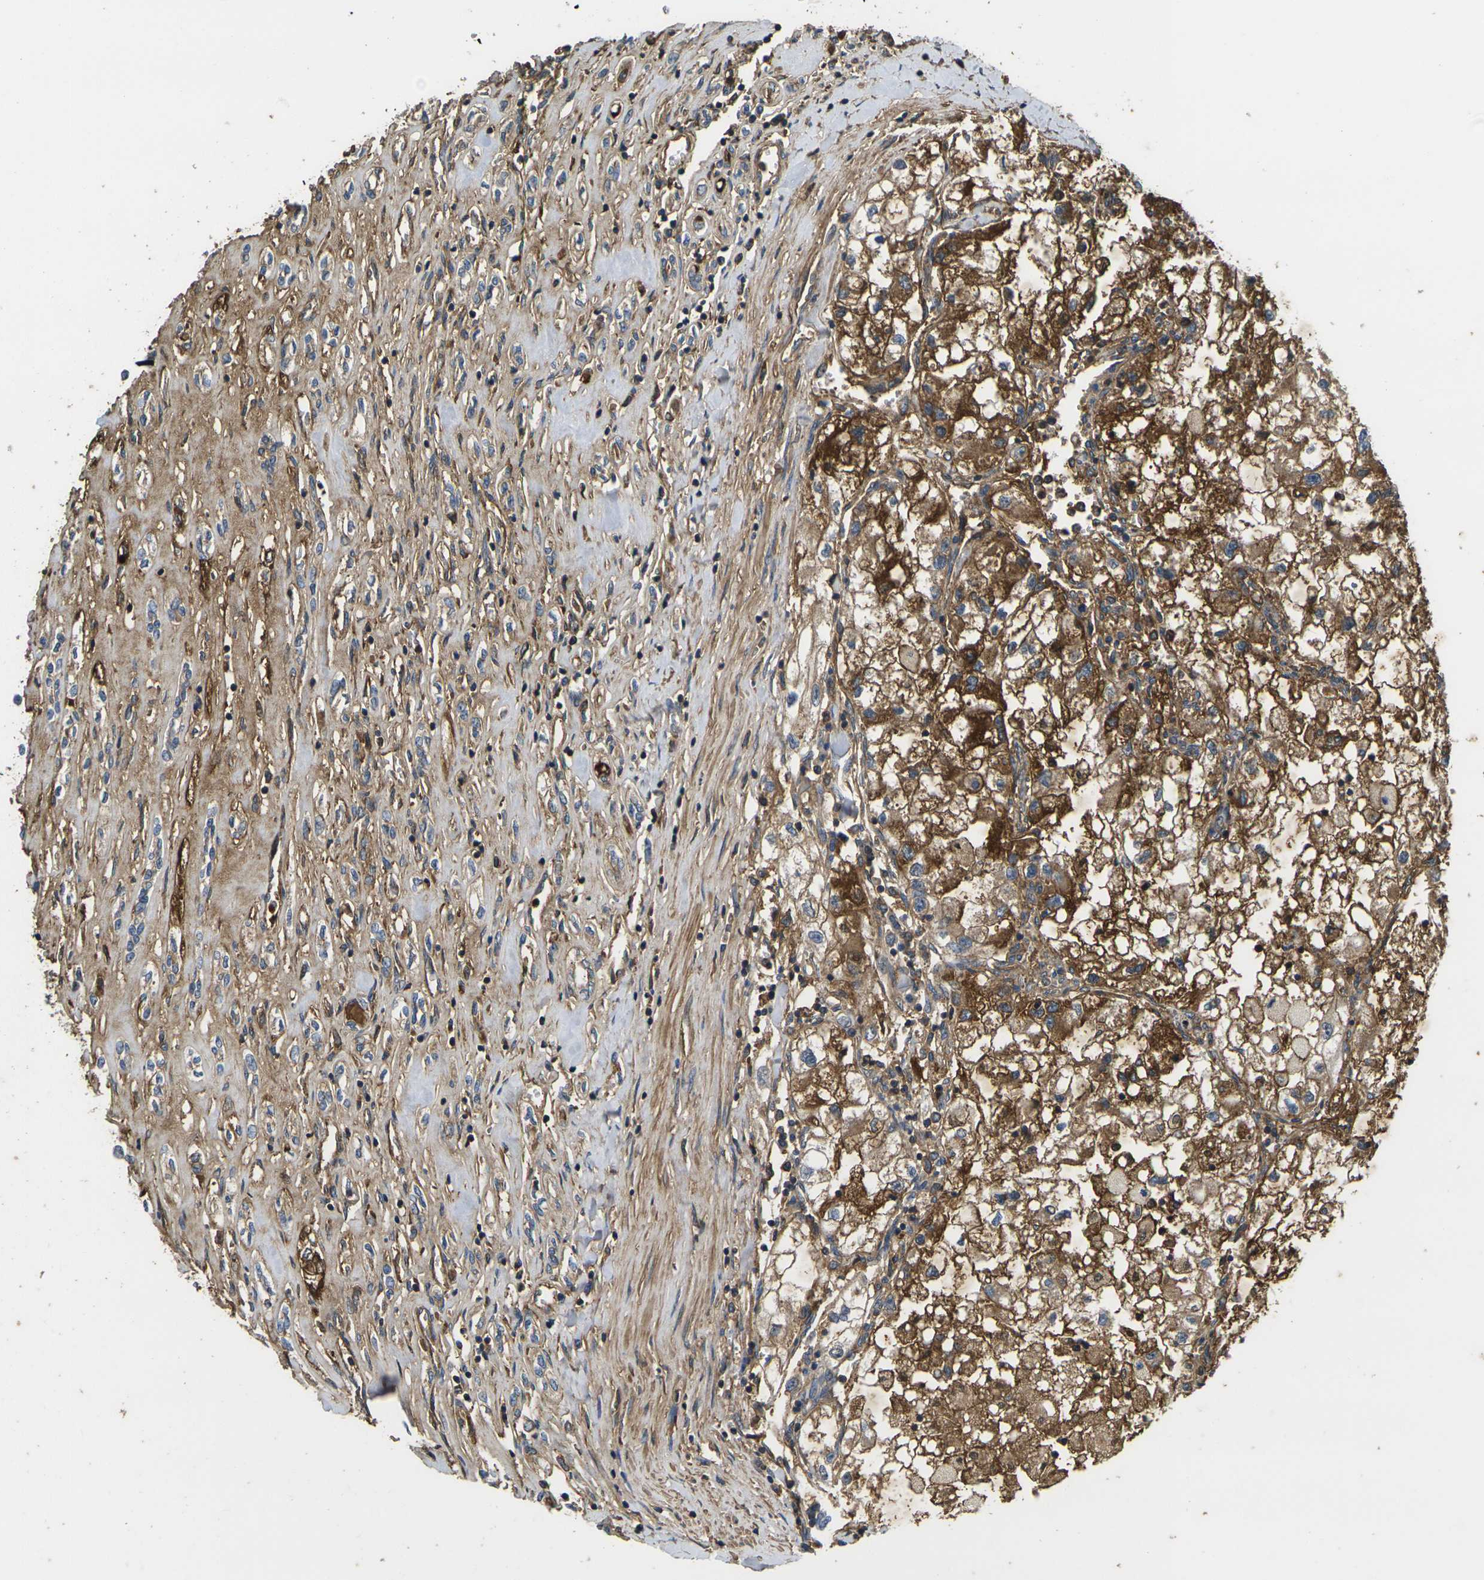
{"staining": {"intensity": "moderate", "quantity": ">75%", "location": "cytoplasmic/membranous"}, "tissue": "renal cancer", "cell_type": "Tumor cells", "image_type": "cancer", "snomed": [{"axis": "morphology", "description": "Adenocarcinoma, NOS"}, {"axis": "topography", "description": "Kidney"}], "caption": "Brown immunohistochemical staining in renal cancer exhibits moderate cytoplasmic/membranous expression in about >75% of tumor cells.", "gene": "HSPG2", "patient": {"sex": "female", "age": 70}}